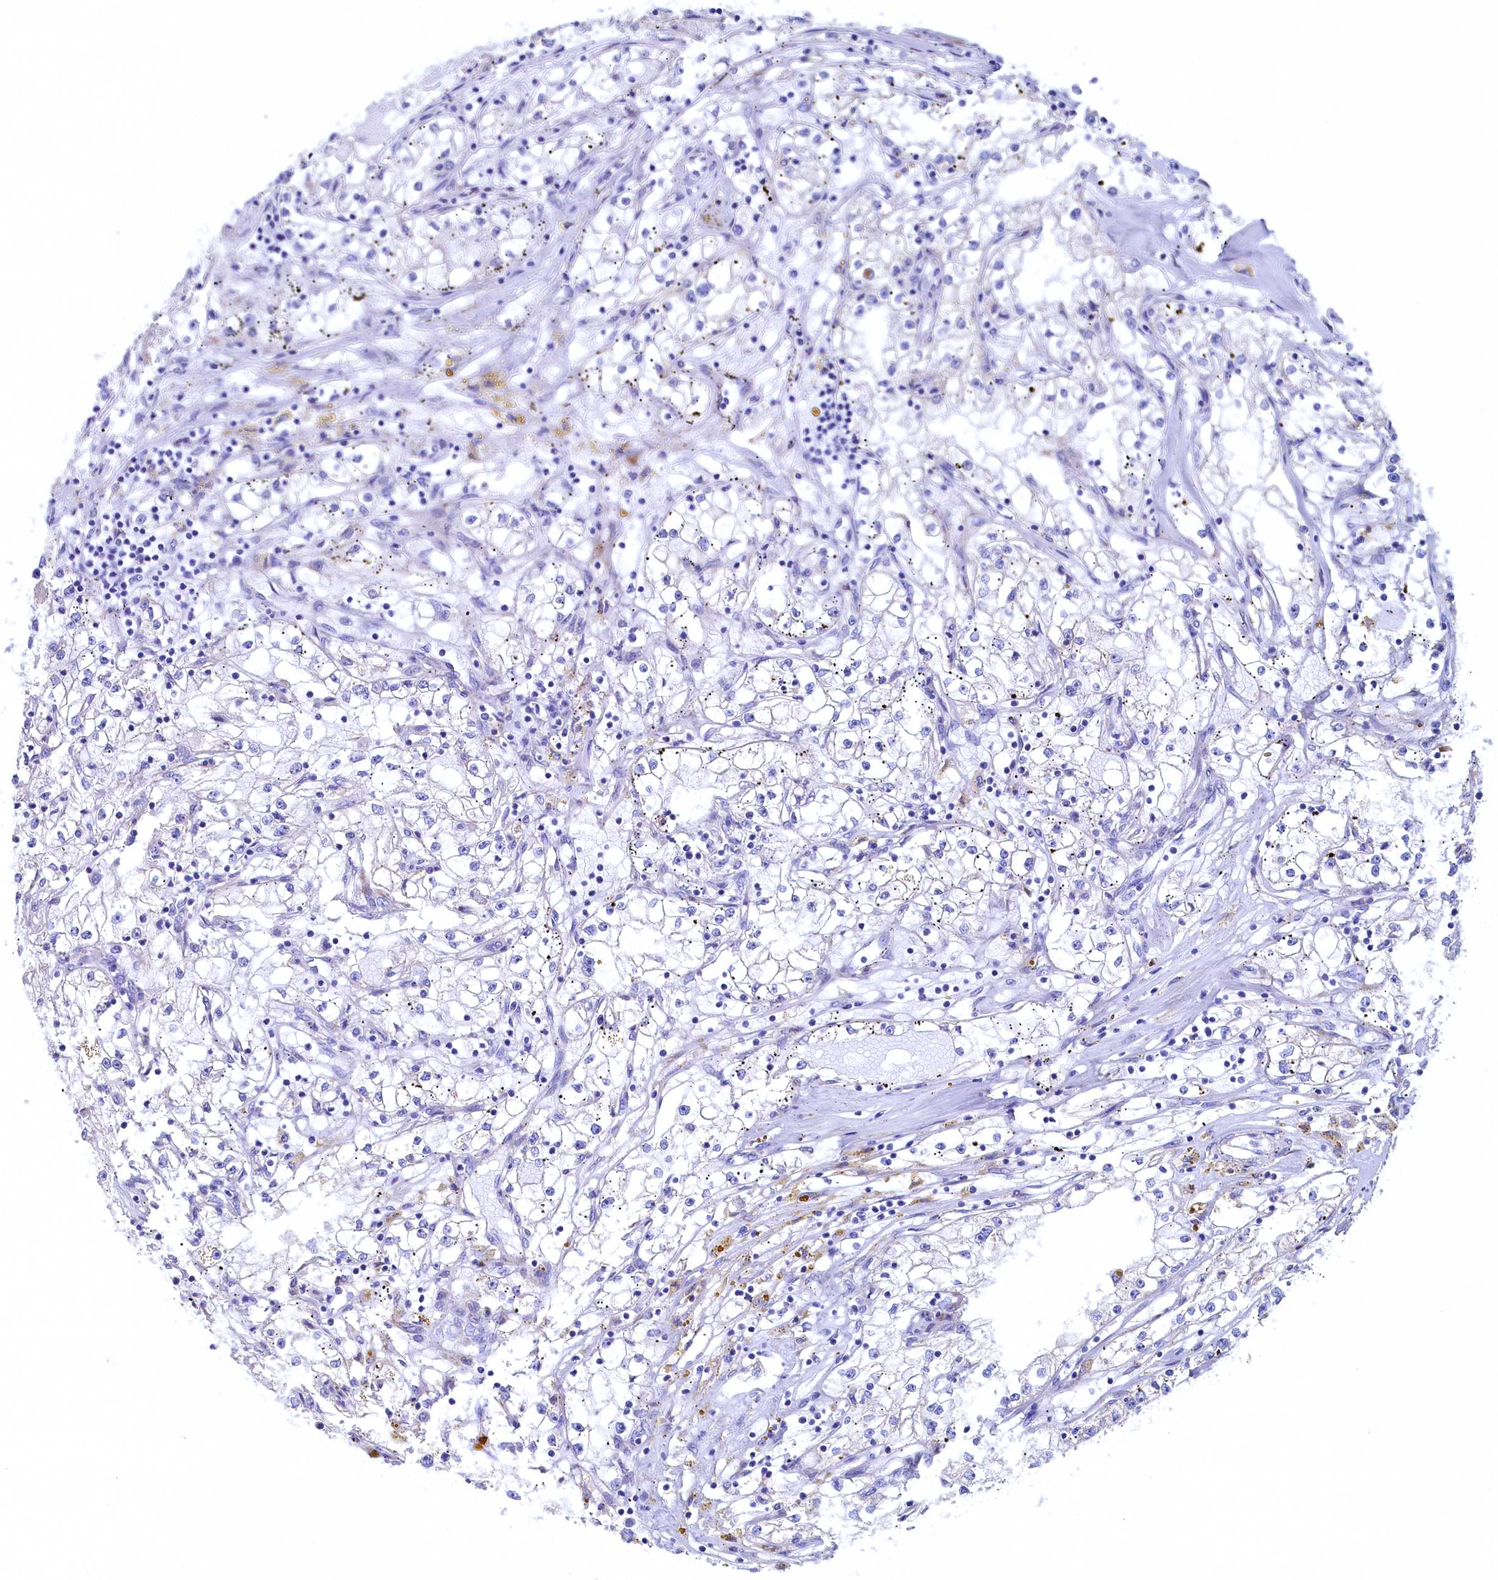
{"staining": {"intensity": "negative", "quantity": "none", "location": "none"}, "tissue": "renal cancer", "cell_type": "Tumor cells", "image_type": "cancer", "snomed": [{"axis": "morphology", "description": "Adenocarcinoma, NOS"}, {"axis": "topography", "description": "Kidney"}], "caption": "Human adenocarcinoma (renal) stained for a protein using immunohistochemistry (IHC) demonstrates no staining in tumor cells.", "gene": "CBLIF", "patient": {"sex": "male", "age": 56}}